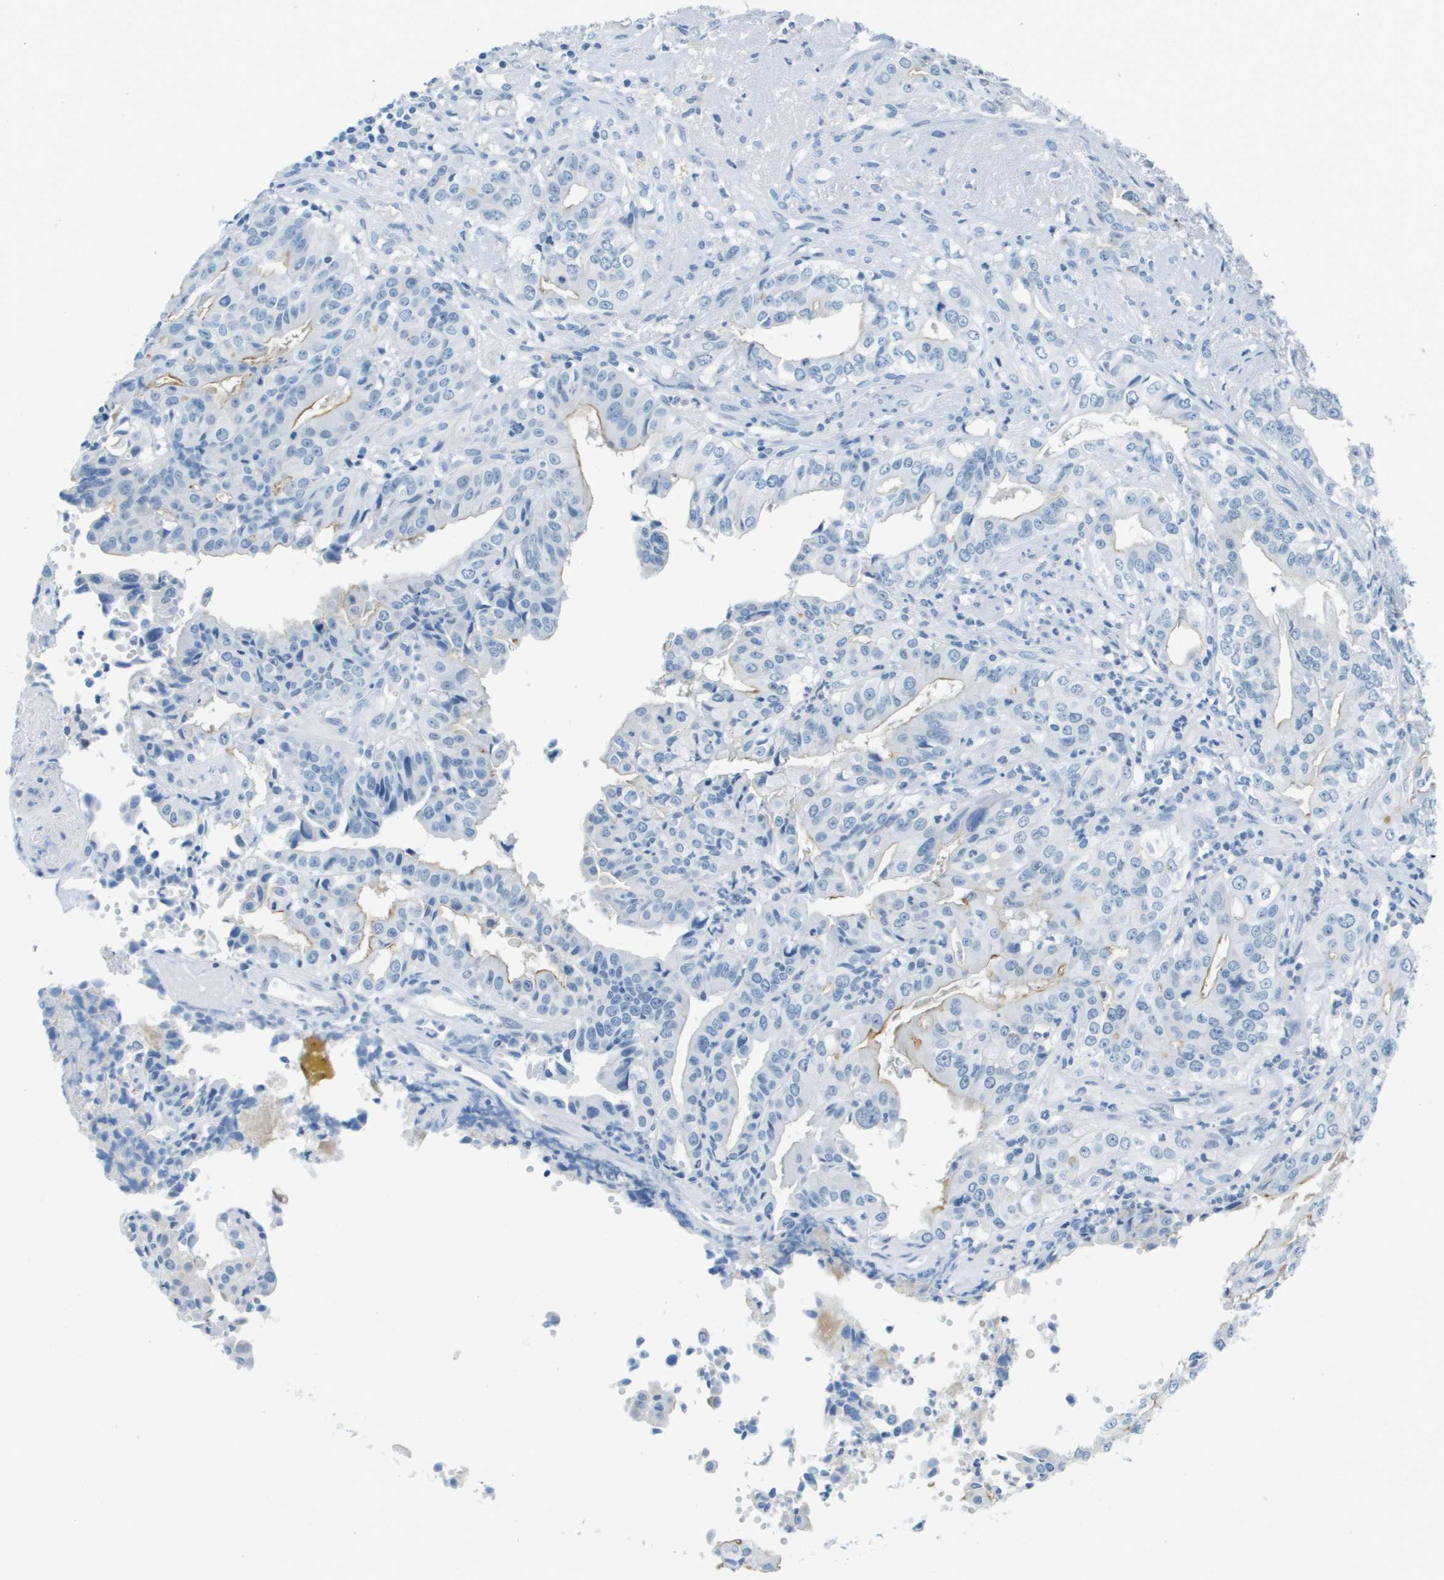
{"staining": {"intensity": "moderate", "quantity": "<25%", "location": "cytoplasmic/membranous"}, "tissue": "liver cancer", "cell_type": "Tumor cells", "image_type": "cancer", "snomed": [{"axis": "morphology", "description": "Cholangiocarcinoma"}, {"axis": "topography", "description": "Liver"}], "caption": "Approximately <25% of tumor cells in liver cholangiocarcinoma exhibit moderate cytoplasmic/membranous protein expression as visualized by brown immunohistochemical staining.", "gene": "CDHR2", "patient": {"sex": "female", "age": 61}}